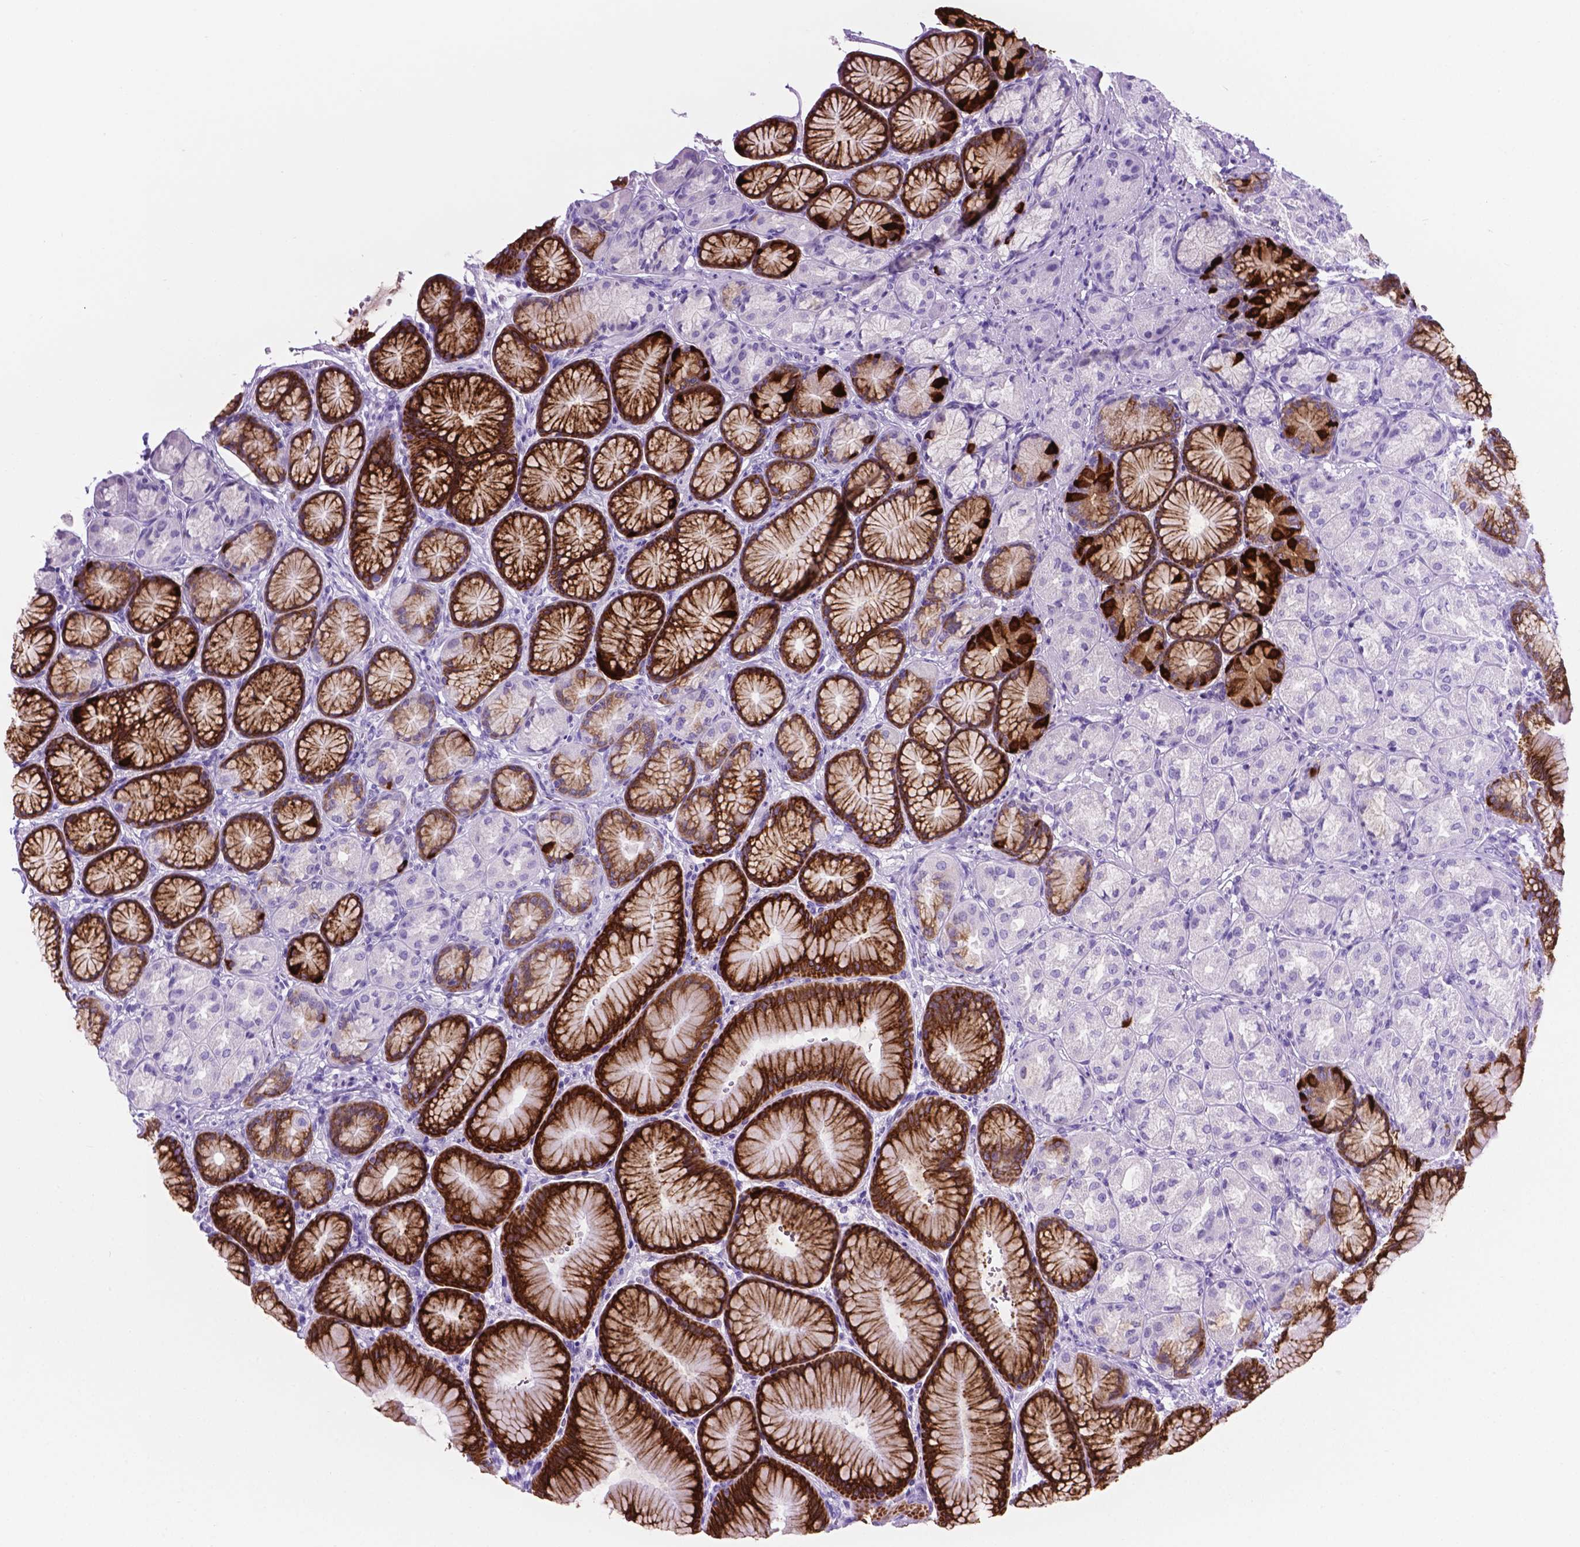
{"staining": {"intensity": "strong", "quantity": "25%-75%", "location": "cytoplasmic/membranous,nuclear"}, "tissue": "stomach", "cell_type": "Glandular cells", "image_type": "normal", "snomed": [{"axis": "morphology", "description": "Normal tissue, NOS"}, {"axis": "morphology", "description": "Adenocarcinoma, NOS"}, {"axis": "morphology", "description": "Adenocarcinoma, High grade"}, {"axis": "topography", "description": "Stomach, upper"}, {"axis": "topography", "description": "Stomach"}], "caption": "Strong cytoplasmic/membranous,nuclear positivity for a protein is present in approximately 25%-75% of glandular cells of normal stomach using immunohistochemistry (IHC).", "gene": "C17orf107", "patient": {"sex": "female", "age": 65}}